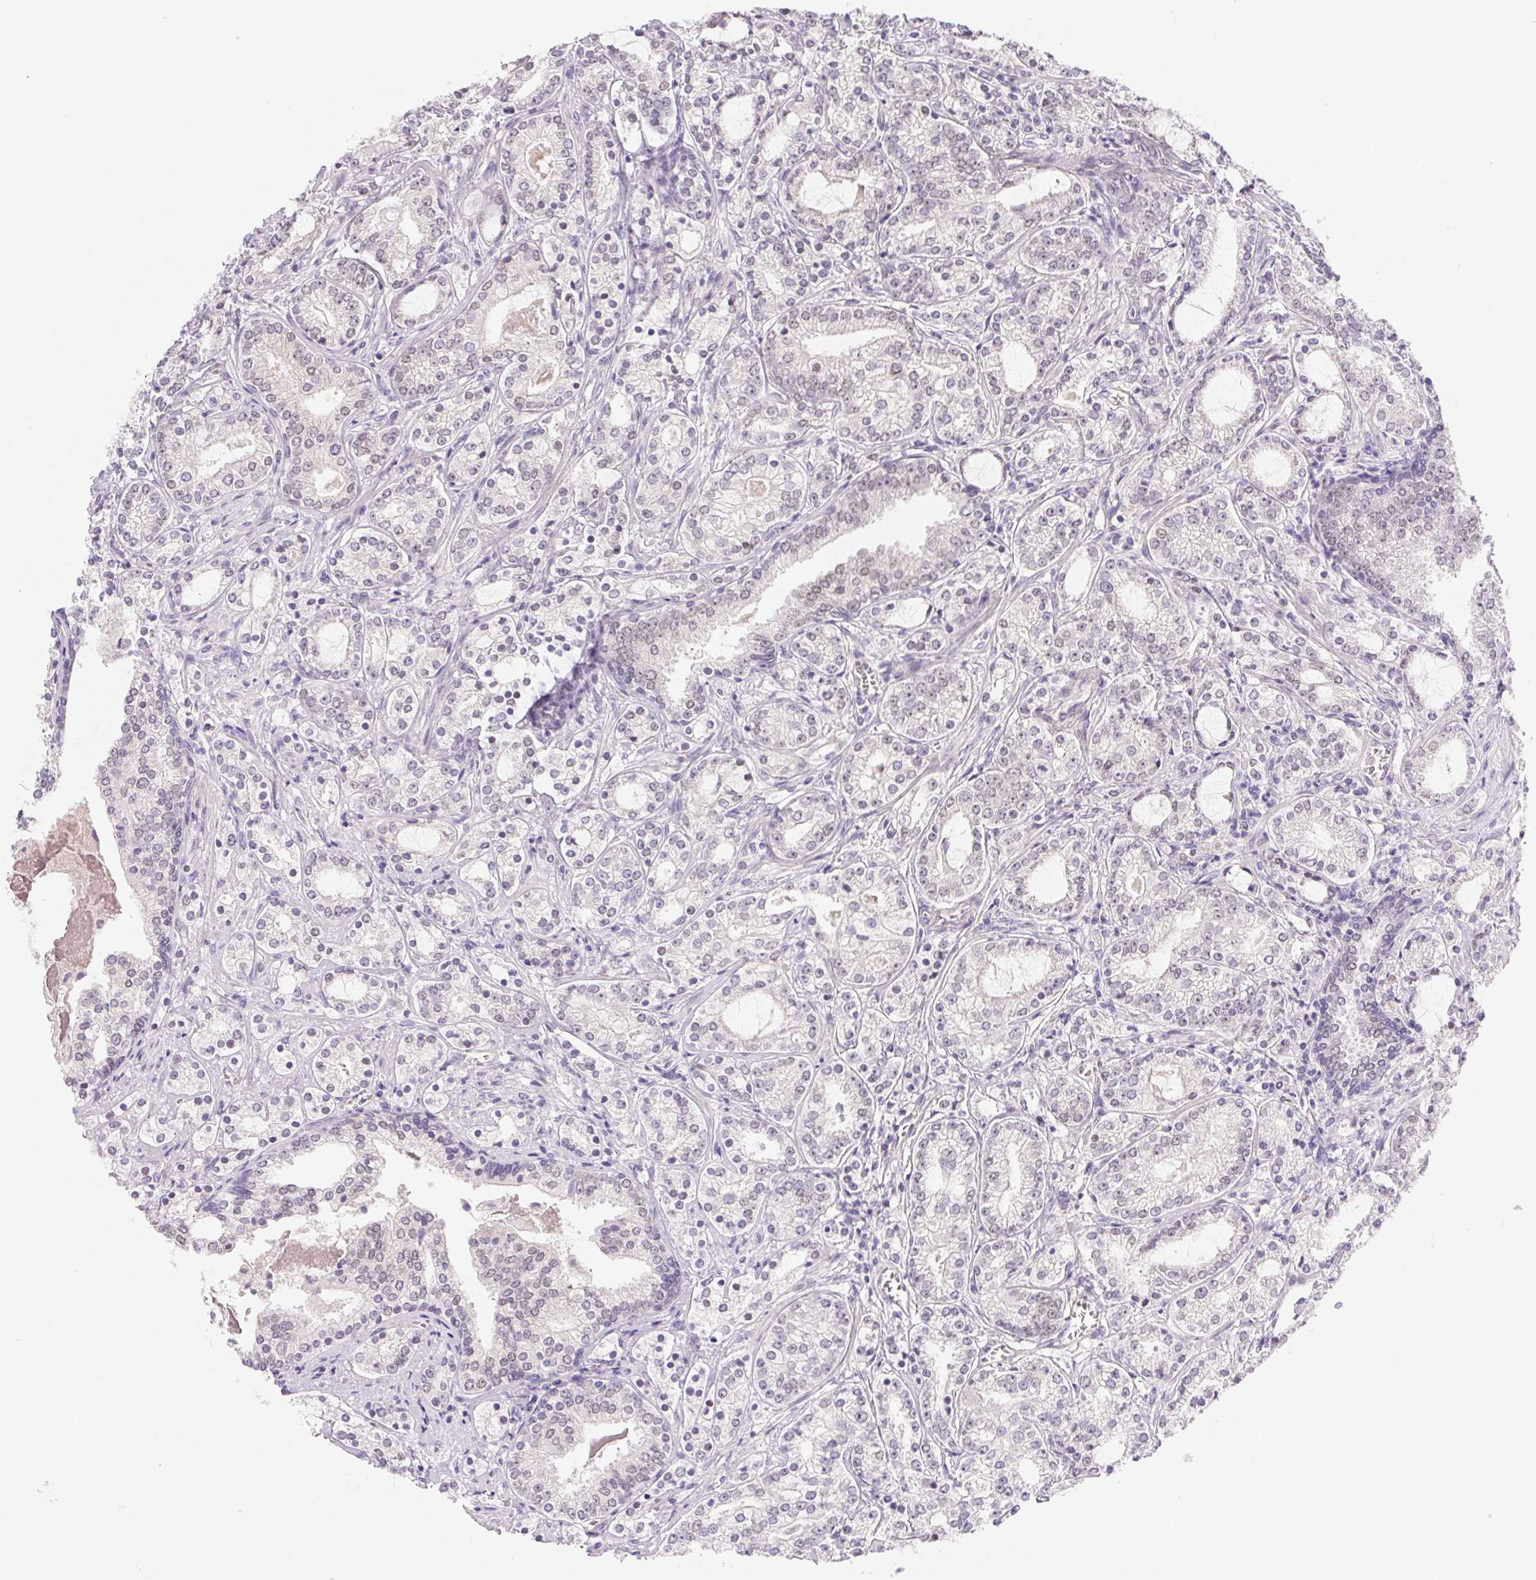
{"staining": {"intensity": "negative", "quantity": "none", "location": "none"}, "tissue": "prostate cancer", "cell_type": "Tumor cells", "image_type": "cancer", "snomed": [{"axis": "morphology", "description": "Adenocarcinoma, Medium grade"}, {"axis": "topography", "description": "Prostate"}], "caption": "The histopathology image shows no significant expression in tumor cells of prostate cancer (medium-grade adenocarcinoma).", "gene": "CTNND2", "patient": {"sex": "male", "age": 57}}